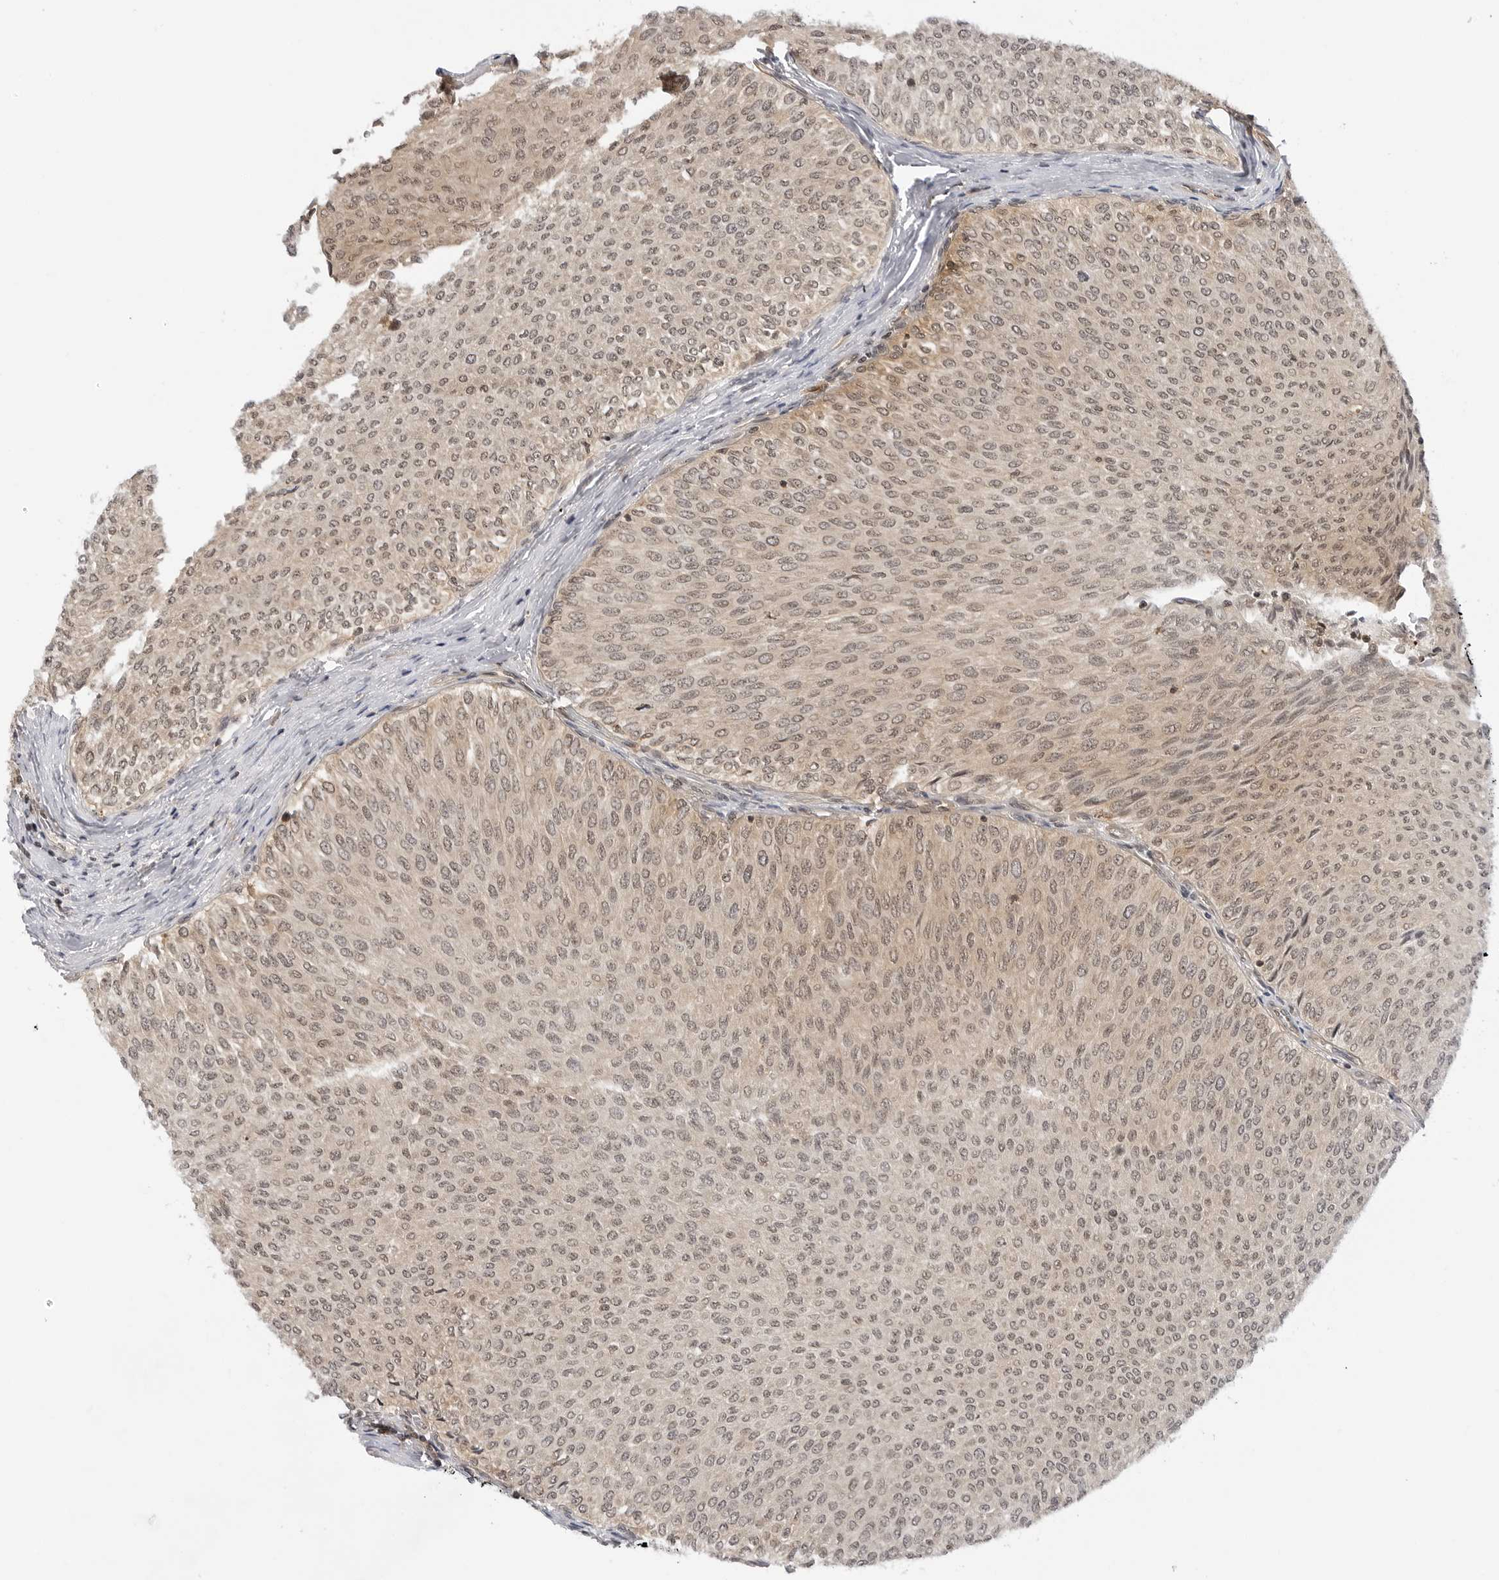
{"staining": {"intensity": "weak", "quantity": ">75%", "location": "cytoplasmic/membranous,nuclear"}, "tissue": "urothelial cancer", "cell_type": "Tumor cells", "image_type": "cancer", "snomed": [{"axis": "morphology", "description": "Urothelial carcinoma, Low grade"}, {"axis": "topography", "description": "Urinary bladder"}], "caption": "Immunohistochemistry (DAB) staining of human low-grade urothelial carcinoma displays weak cytoplasmic/membranous and nuclear protein expression in about >75% of tumor cells.", "gene": "MAP2K5", "patient": {"sex": "male", "age": 78}}